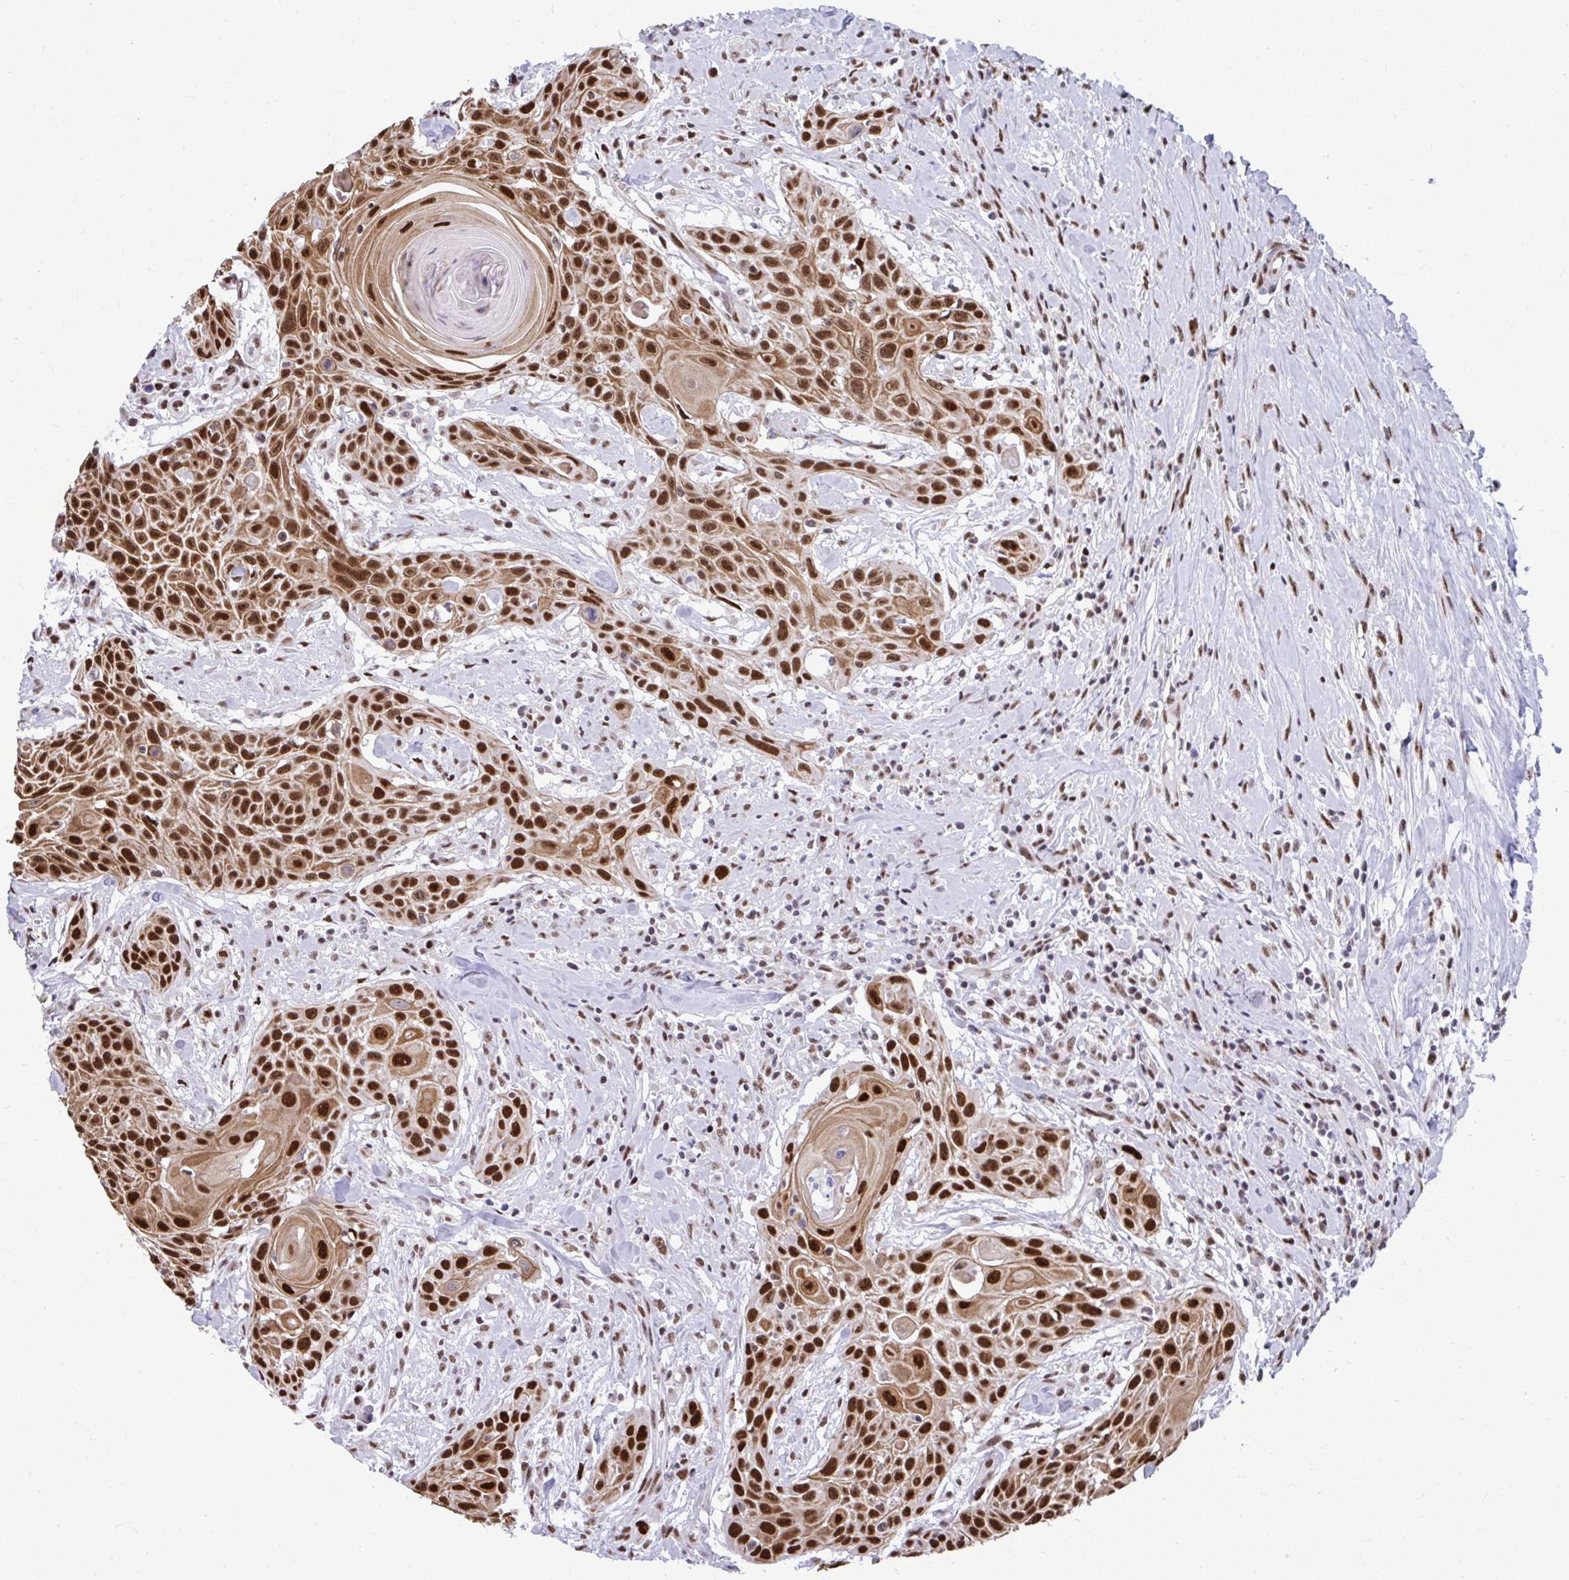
{"staining": {"intensity": "strong", "quantity": ">75%", "location": "cytoplasmic/membranous,nuclear"}, "tissue": "head and neck cancer", "cell_type": "Tumor cells", "image_type": "cancer", "snomed": [{"axis": "morphology", "description": "Squamous cell carcinoma, NOS"}, {"axis": "topography", "description": "Lymph node"}, {"axis": "topography", "description": "Salivary gland"}, {"axis": "topography", "description": "Head-Neck"}], "caption": "A photomicrograph of head and neck squamous cell carcinoma stained for a protein shows strong cytoplasmic/membranous and nuclear brown staining in tumor cells.", "gene": "SLC35C2", "patient": {"sex": "female", "age": 74}}